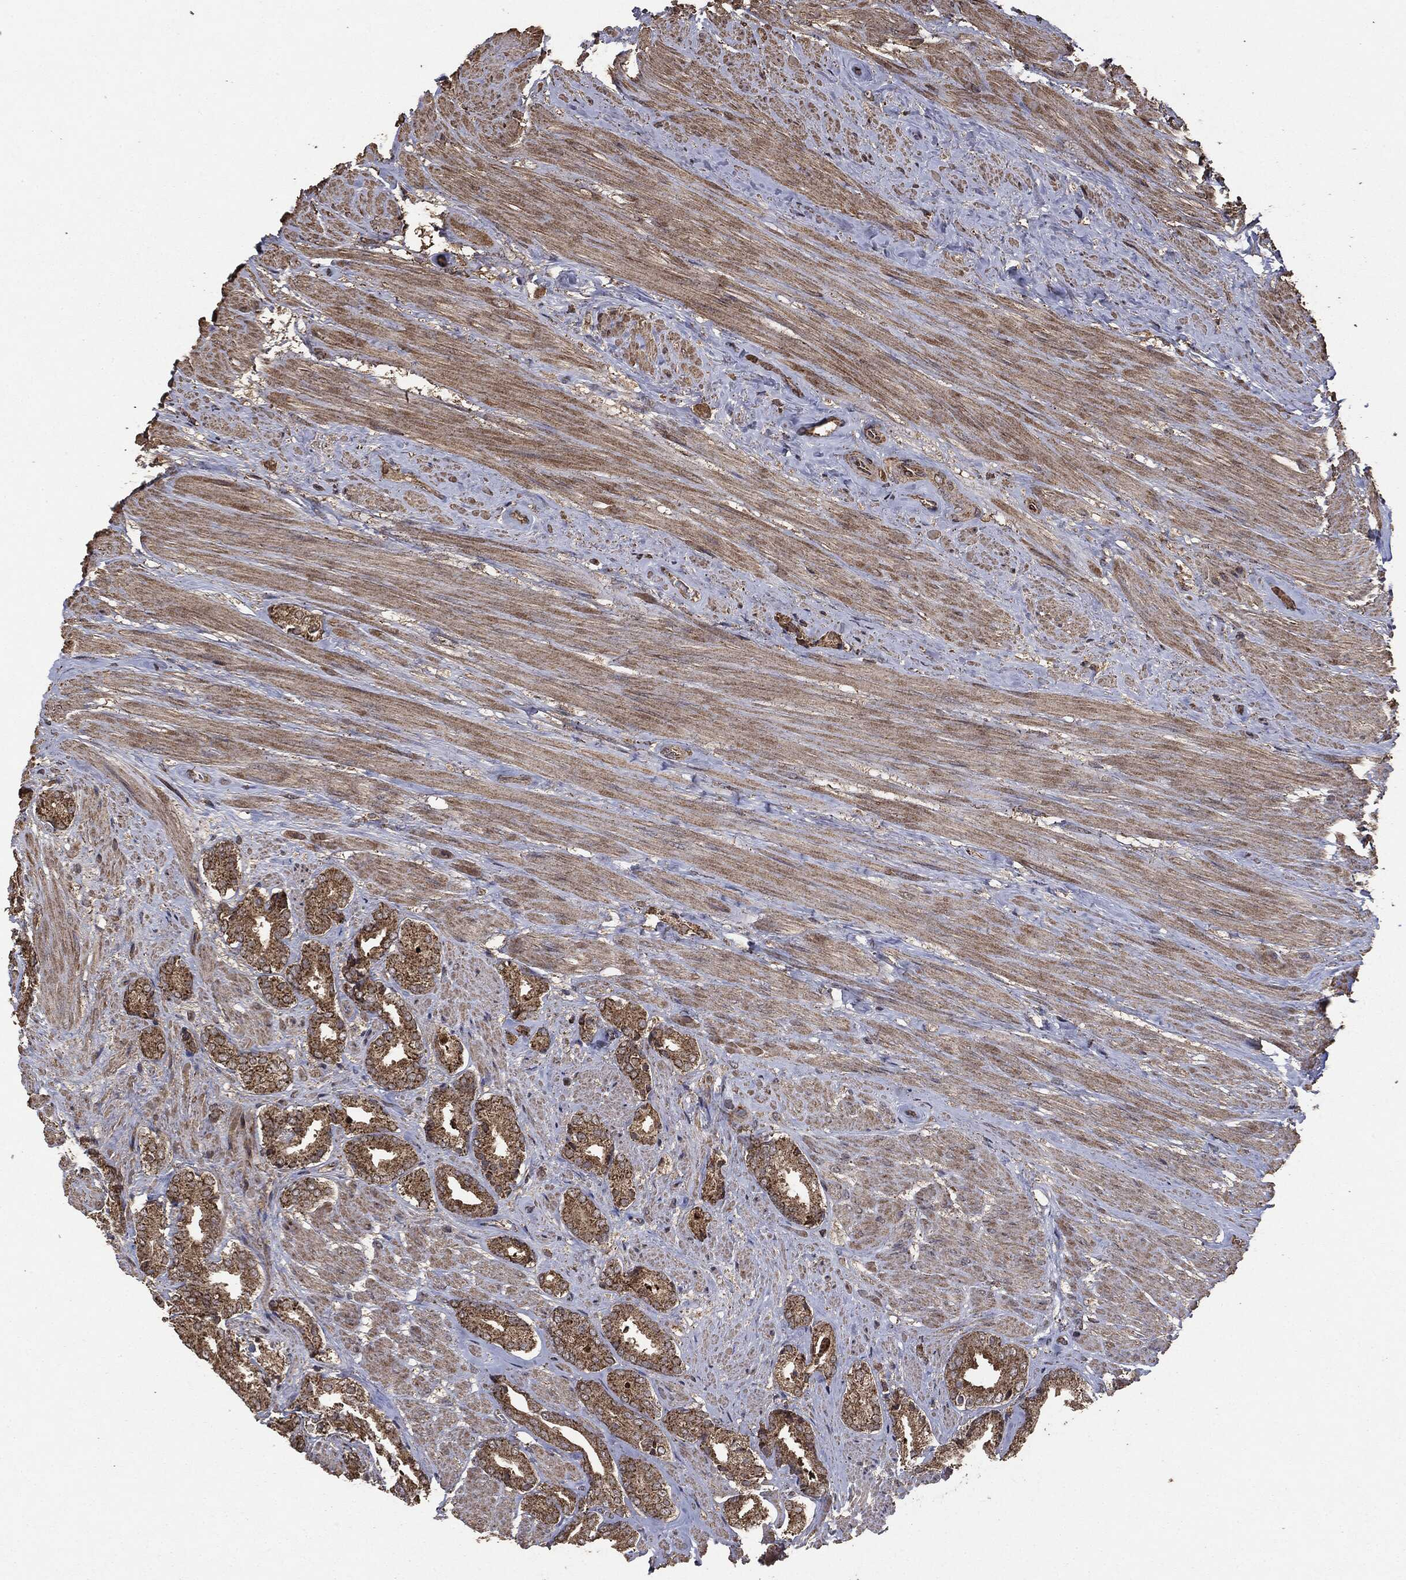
{"staining": {"intensity": "moderate", "quantity": ">75%", "location": "cytoplasmic/membranous"}, "tissue": "prostate cancer", "cell_type": "Tumor cells", "image_type": "cancer", "snomed": [{"axis": "morphology", "description": "Adenocarcinoma, High grade"}, {"axis": "topography", "description": "Prostate"}], "caption": "Immunohistochemistry image of neoplastic tissue: prostate cancer stained using IHC reveals medium levels of moderate protein expression localized specifically in the cytoplasmic/membranous of tumor cells, appearing as a cytoplasmic/membranous brown color.", "gene": "MTOR", "patient": {"sex": "male", "age": 56}}